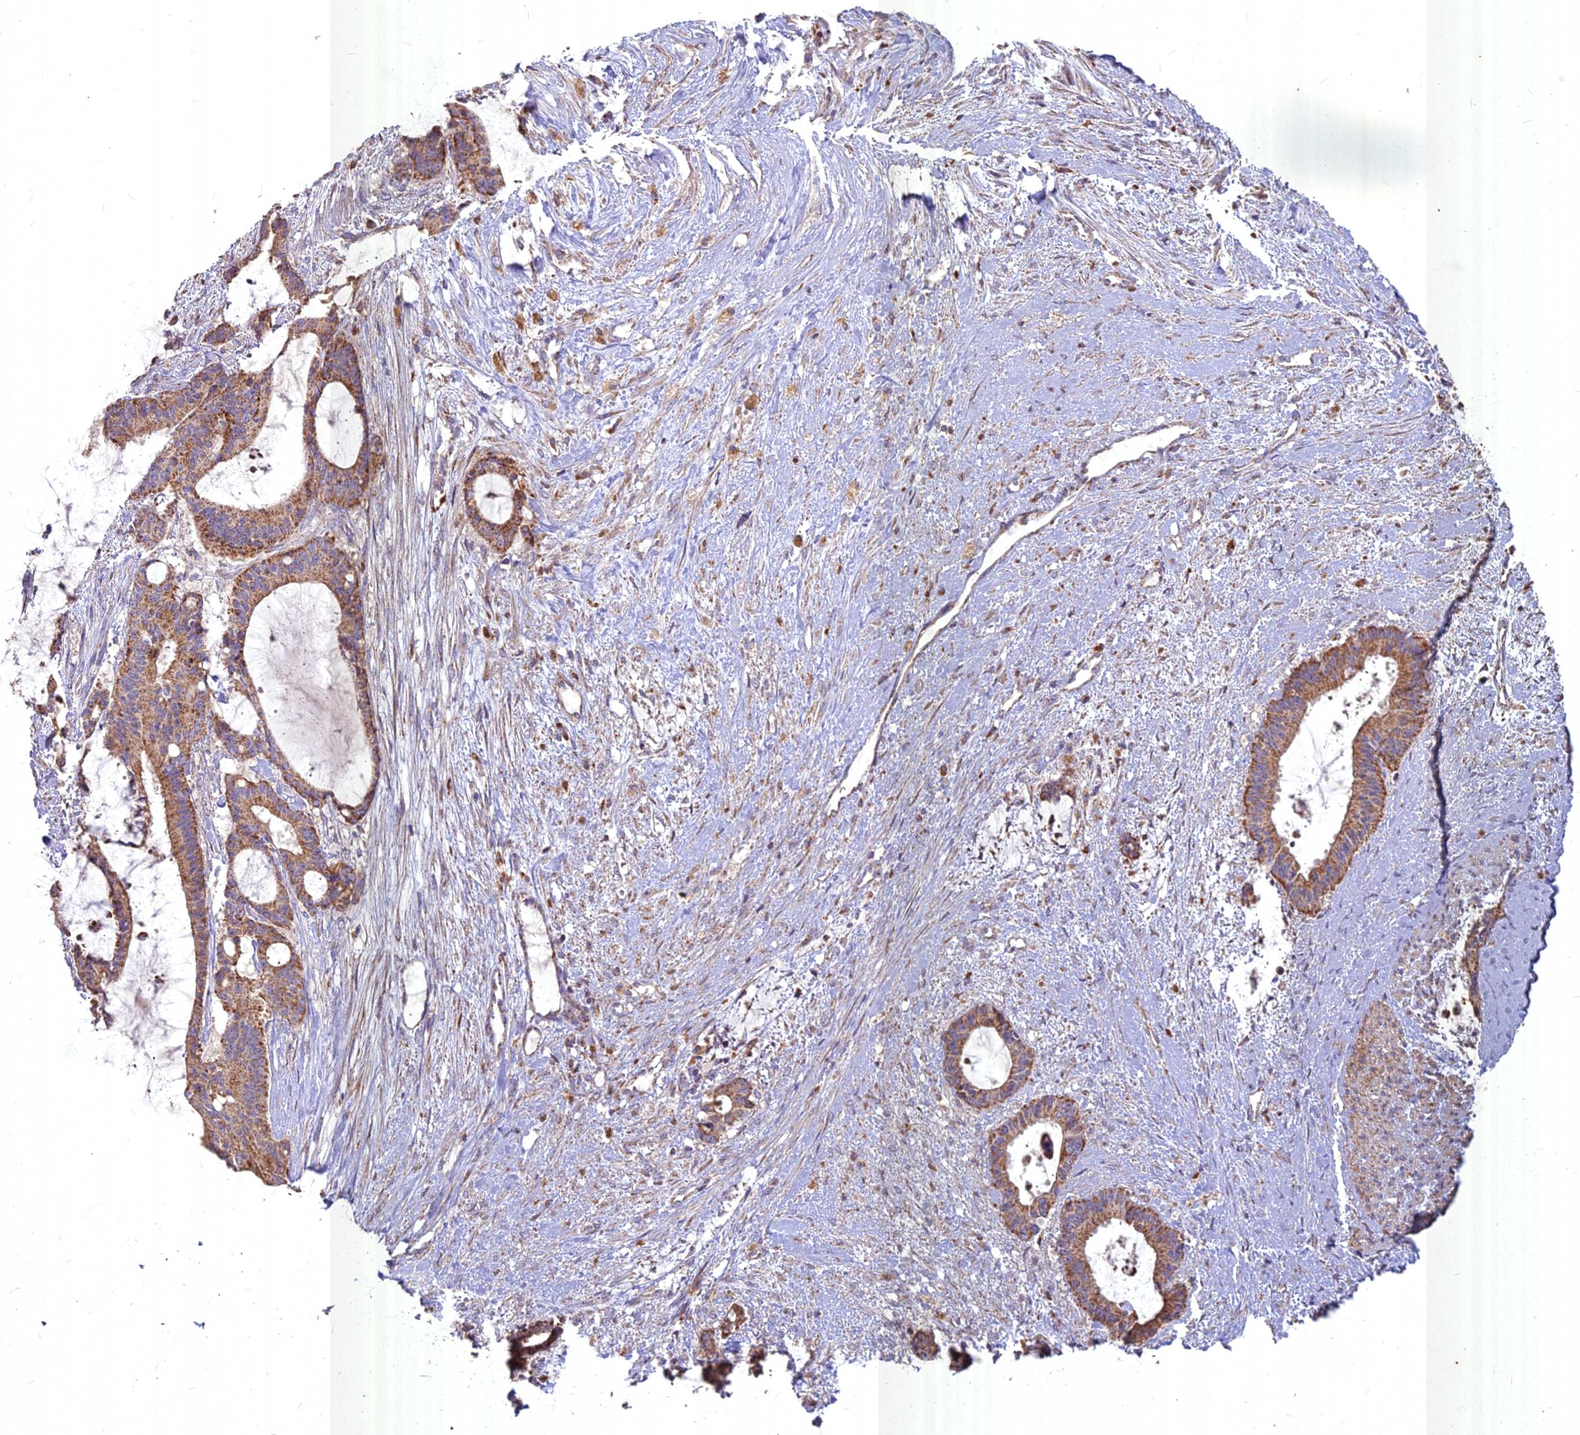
{"staining": {"intensity": "moderate", "quantity": ">75%", "location": "cytoplasmic/membranous"}, "tissue": "liver cancer", "cell_type": "Tumor cells", "image_type": "cancer", "snomed": [{"axis": "morphology", "description": "Normal tissue, NOS"}, {"axis": "morphology", "description": "Cholangiocarcinoma"}, {"axis": "topography", "description": "Liver"}, {"axis": "topography", "description": "Peripheral nerve tissue"}], "caption": "DAB immunohistochemical staining of human cholangiocarcinoma (liver) exhibits moderate cytoplasmic/membranous protein expression in approximately >75% of tumor cells.", "gene": "COX11", "patient": {"sex": "female", "age": 73}}